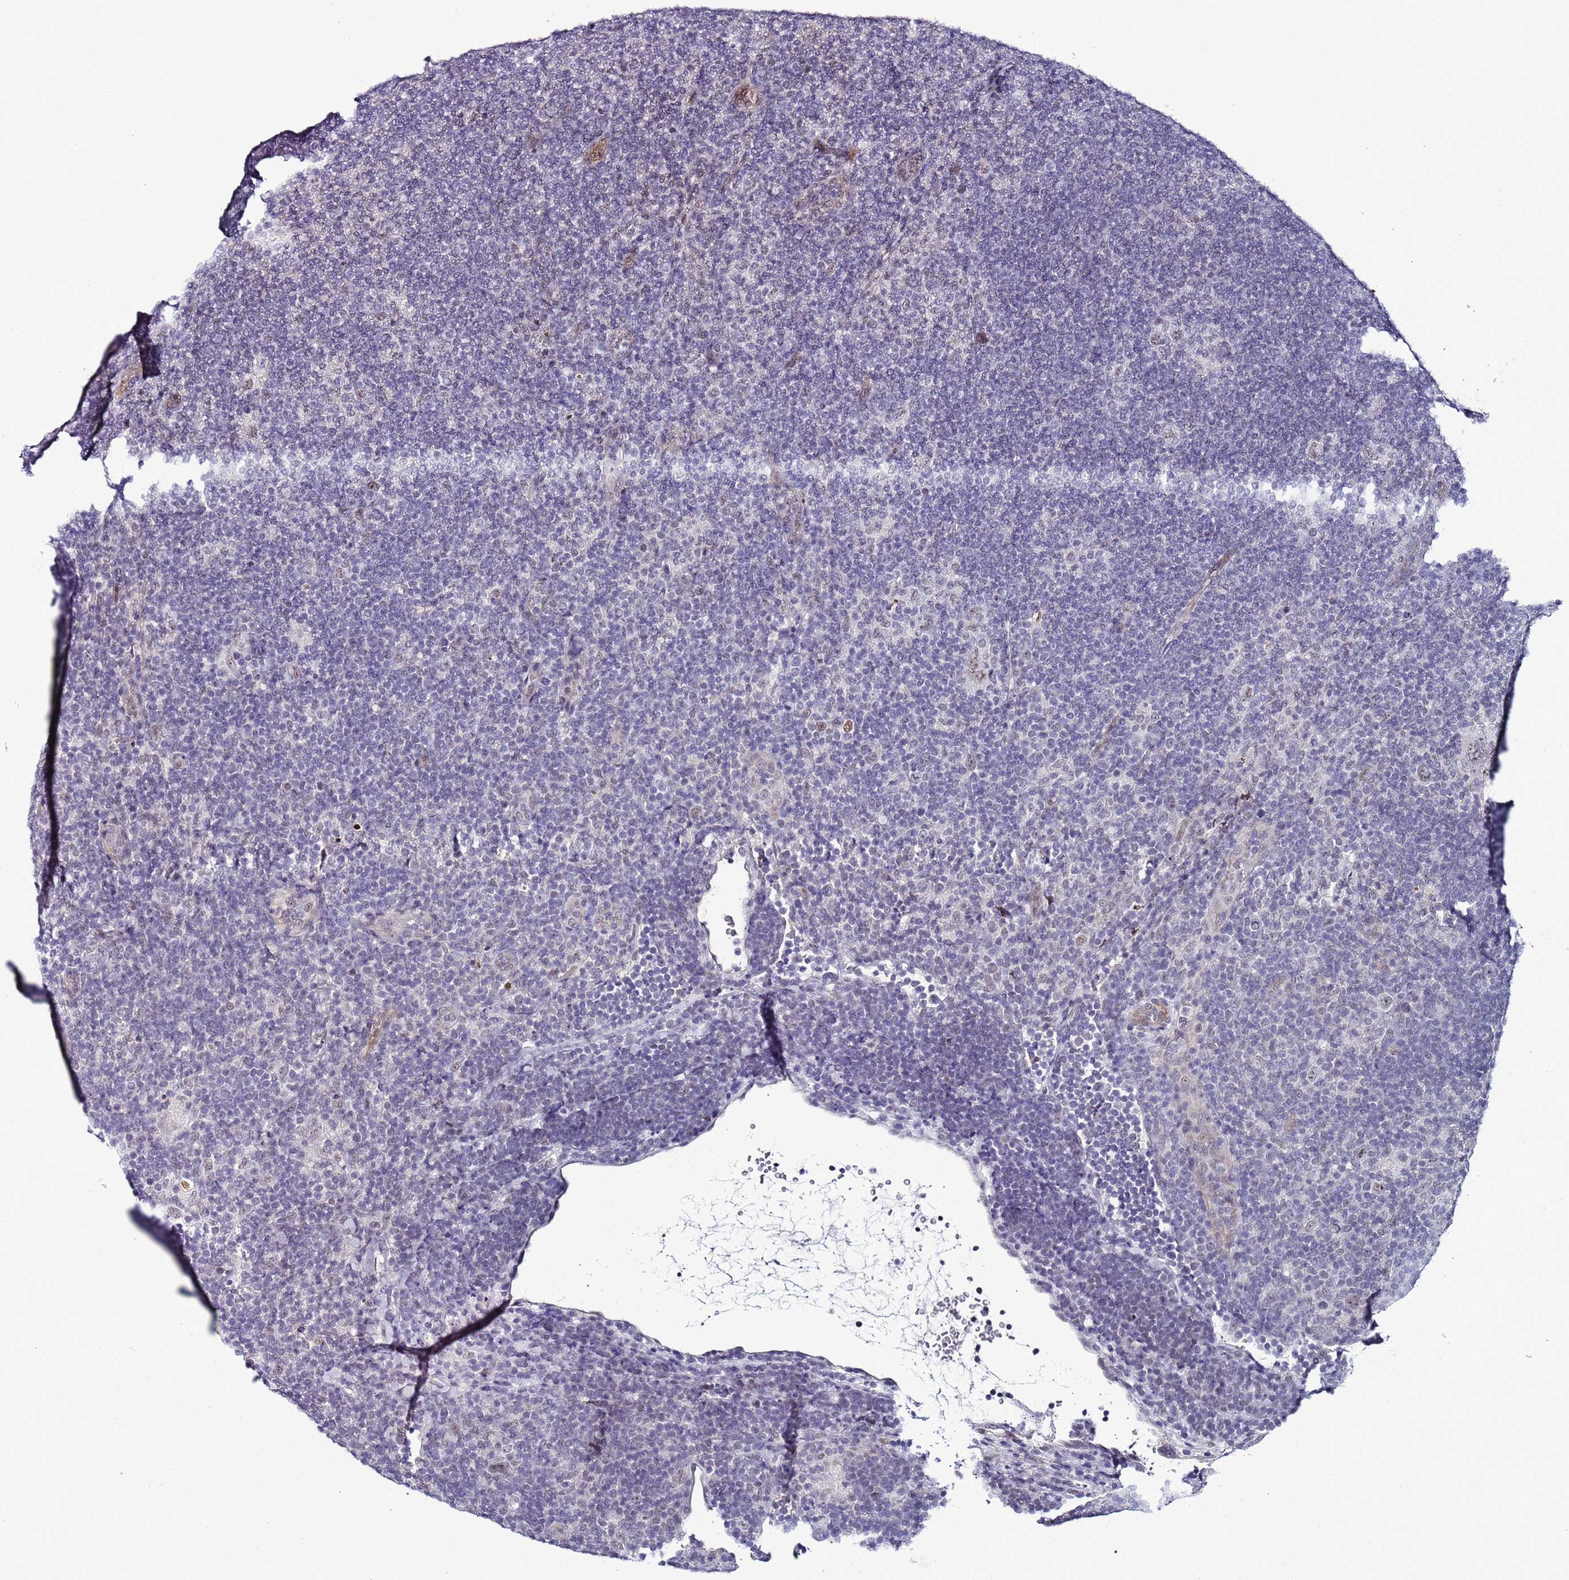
{"staining": {"intensity": "weak", "quantity": ">75%", "location": "nuclear"}, "tissue": "lymphoma", "cell_type": "Tumor cells", "image_type": "cancer", "snomed": [{"axis": "morphology", "description": "Hodgkin's disease, NOS"}, {"axis": "topography", "description": "Lymph node"}], "caption": "Protein staining by immunohistochemistry (IHC) exhibits weak nuclear staining in about >75% of tumor cells in lymphoma.", "gene": "PSMA7", "patient": {"sex": "female", "age": 57}}